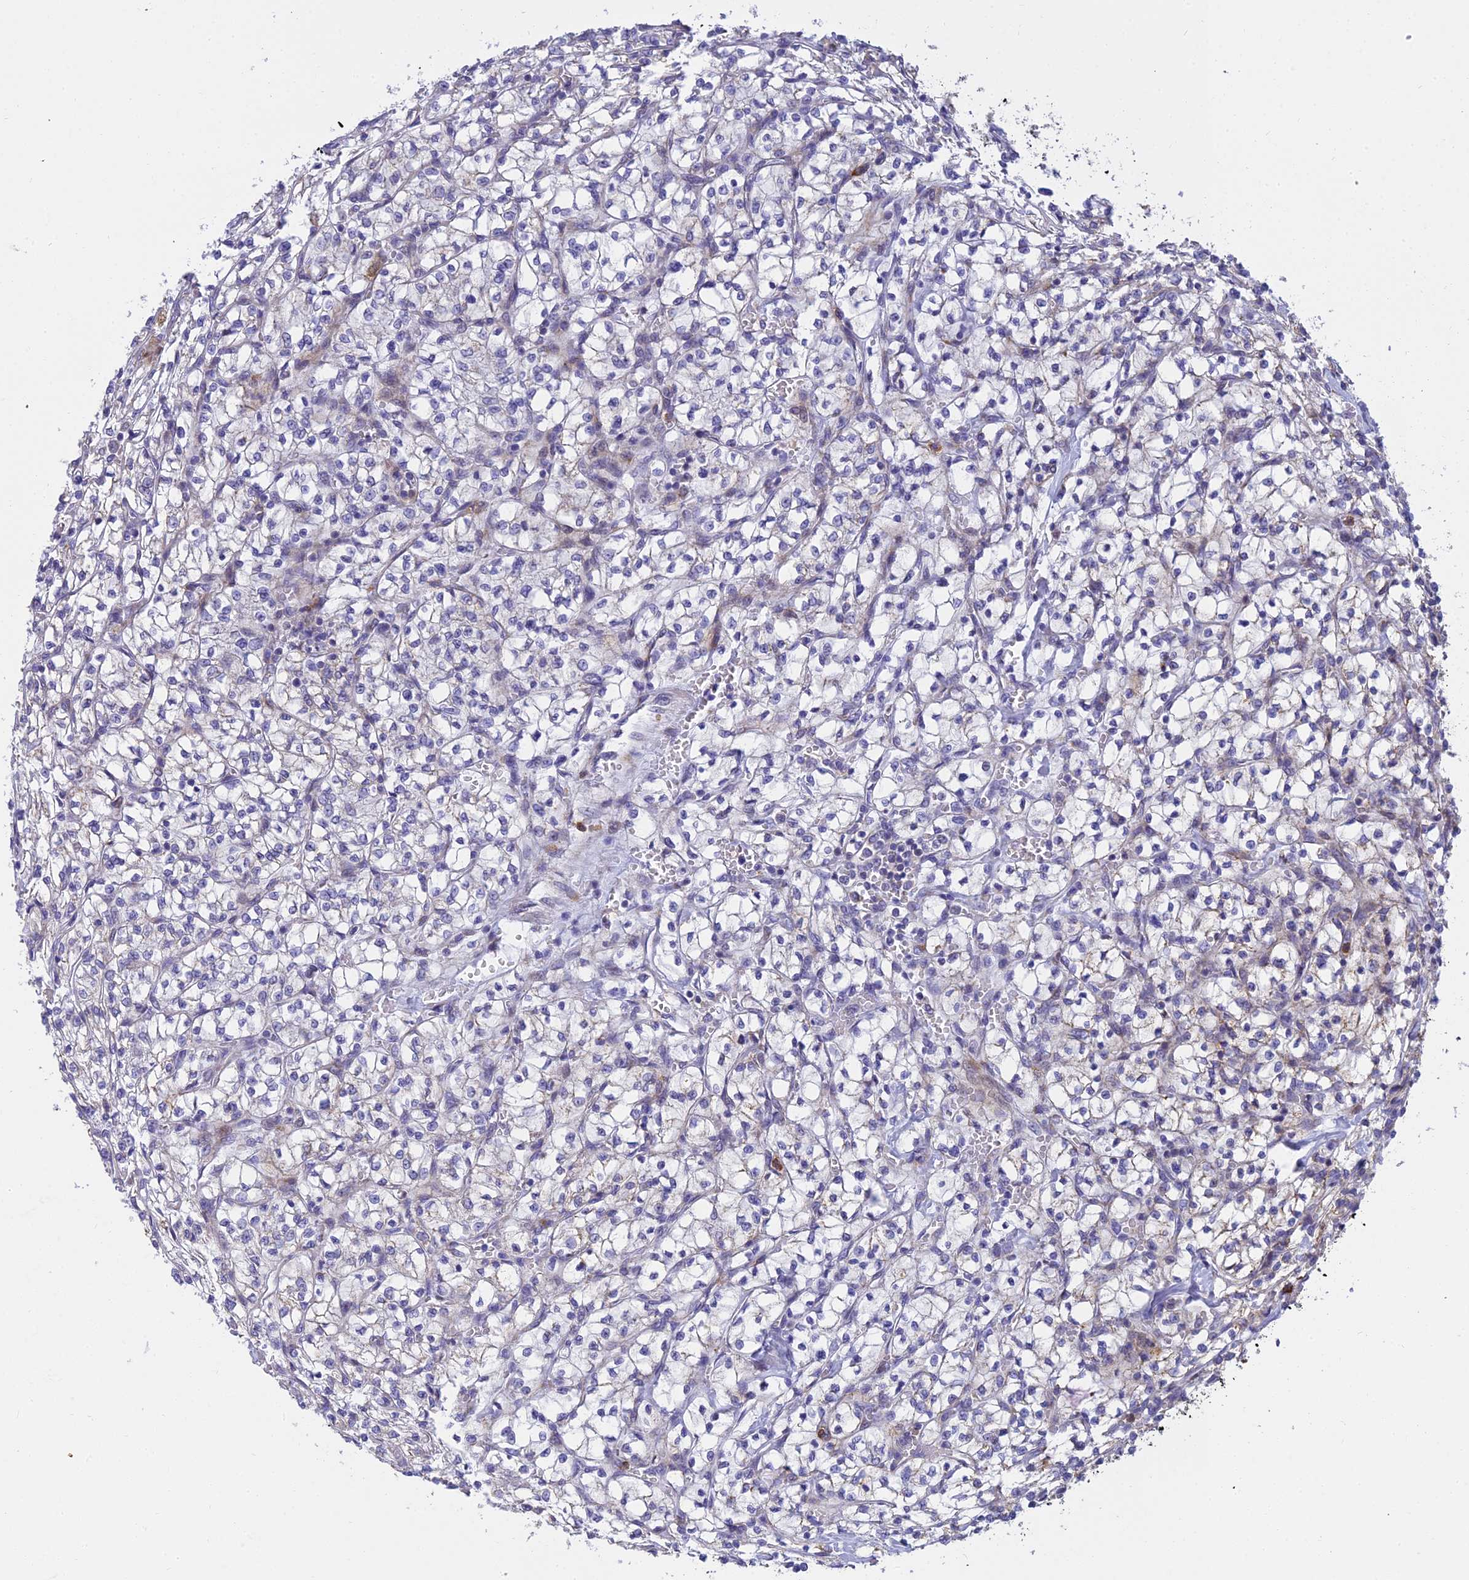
{"staining": {"intensity": "negative", "quantity": "none", "location": "none"}, "tissue": "renal cancer", "cell_type": "Tumor cells", "image_type": "cancer", "snomed": [{"axis": "morphology", "description": "Adenocarcinoma, NOS"}, {"axis": "topography", "description": "Kidney"}], "caption": "High power microscopy micrograph of an IHC image of adenocarcinoma (renal), revealing no significant expression in tumor cells.", "gene": "CLCN7", "patient": {"sex": "female", "age": 64}}